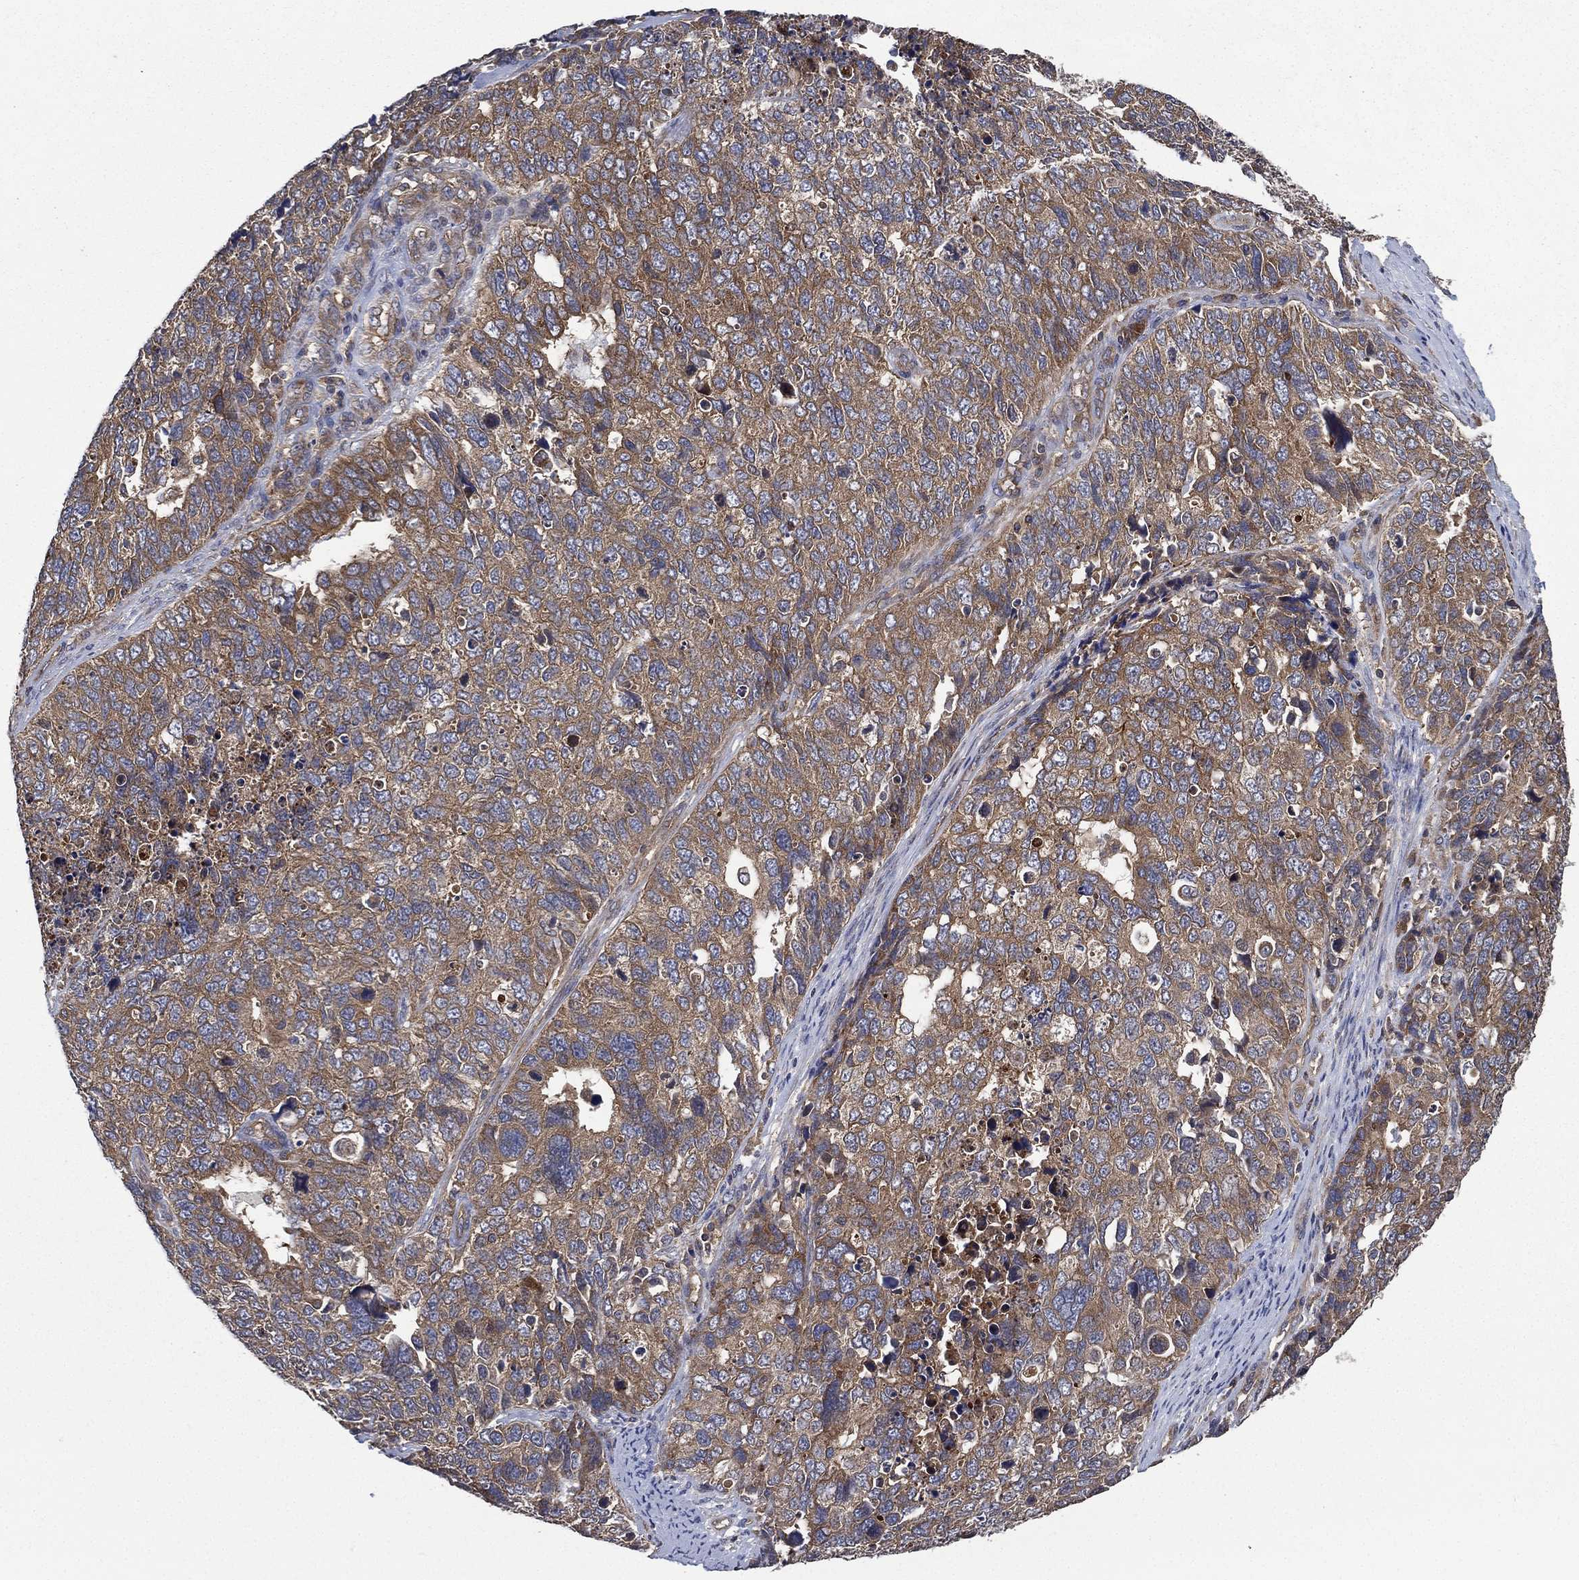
{"staining": {"intensity": "moderate", "quantity": ">75%", "location": "cytoplasmic/membranous"}, "tissue": "cervical cancer", "cell_type": "Tumor cells", "image_type": "cancer", "snomed": [{"axis": "morphology", "description": "Squamous cell carcinoma, NOS"}, {"axis": "topography", "description": "Cervix"}], "caption": "The micrograph demonstrates immunohistochemical staining of cervical cancer. There is moderate cytoplasmic/membranous staining is present in approximately >75% of tumor cells.", "gene": "SMPD3", "patient": {"sex": "female", "age": 63}}